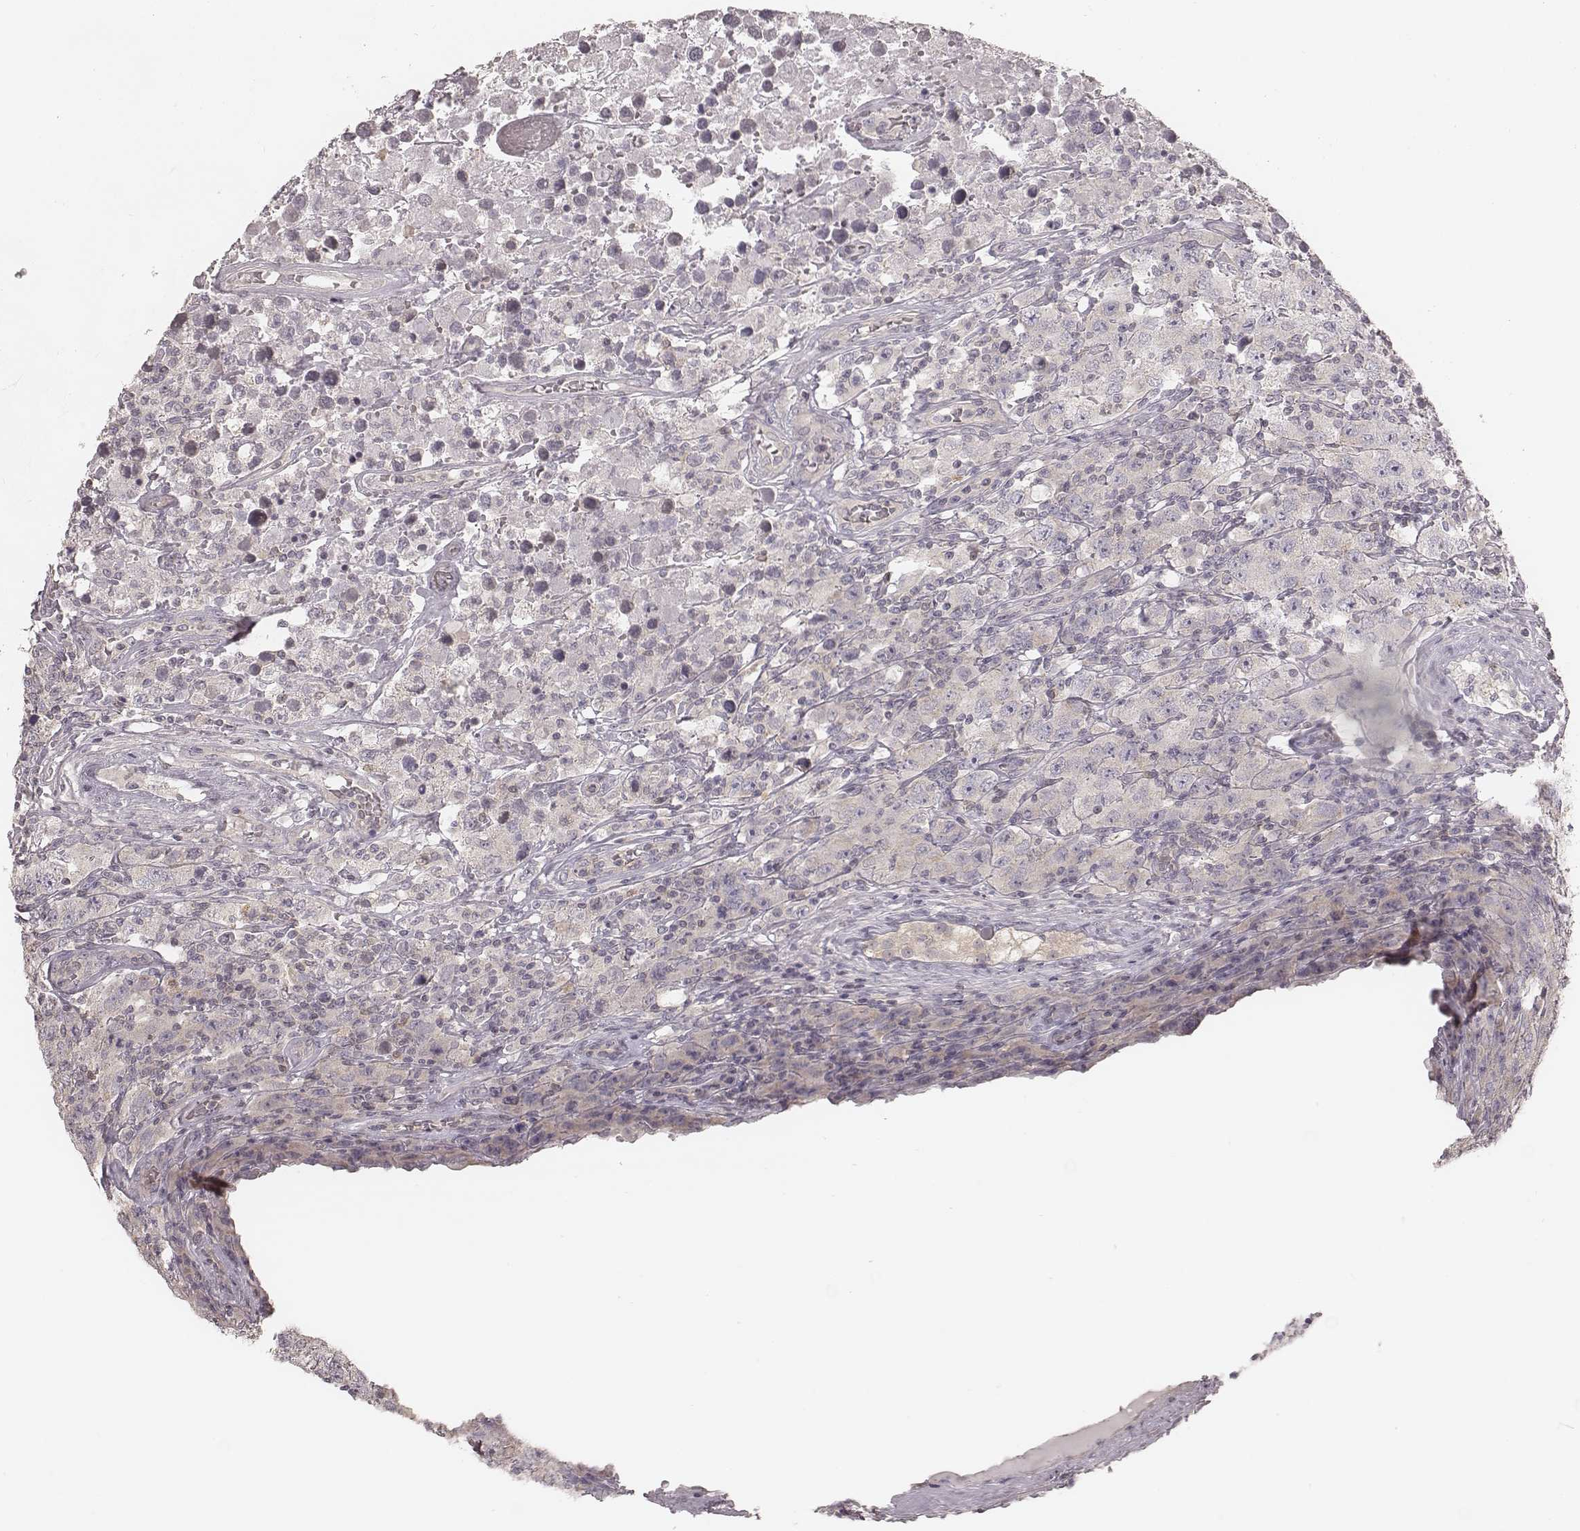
{"staining": {"intensity": "weak", "quantity": "<25%", "location": "cytoplasmic/membranous"}, "tissue": "testis cancer", "cell_type": "Tumor cells", "image_type": "cancer", "snomed": [{"axis": "morphology", "description": "Seminoma, NOS"}, {"axis": "topography", "description": "Testis"}], "caption": "Testis cancer stained for a protein using IHC demonstrates no positivity tumor cells.", "gene": "TDRD5", "patient": {"sex": "male", "age": 52}}